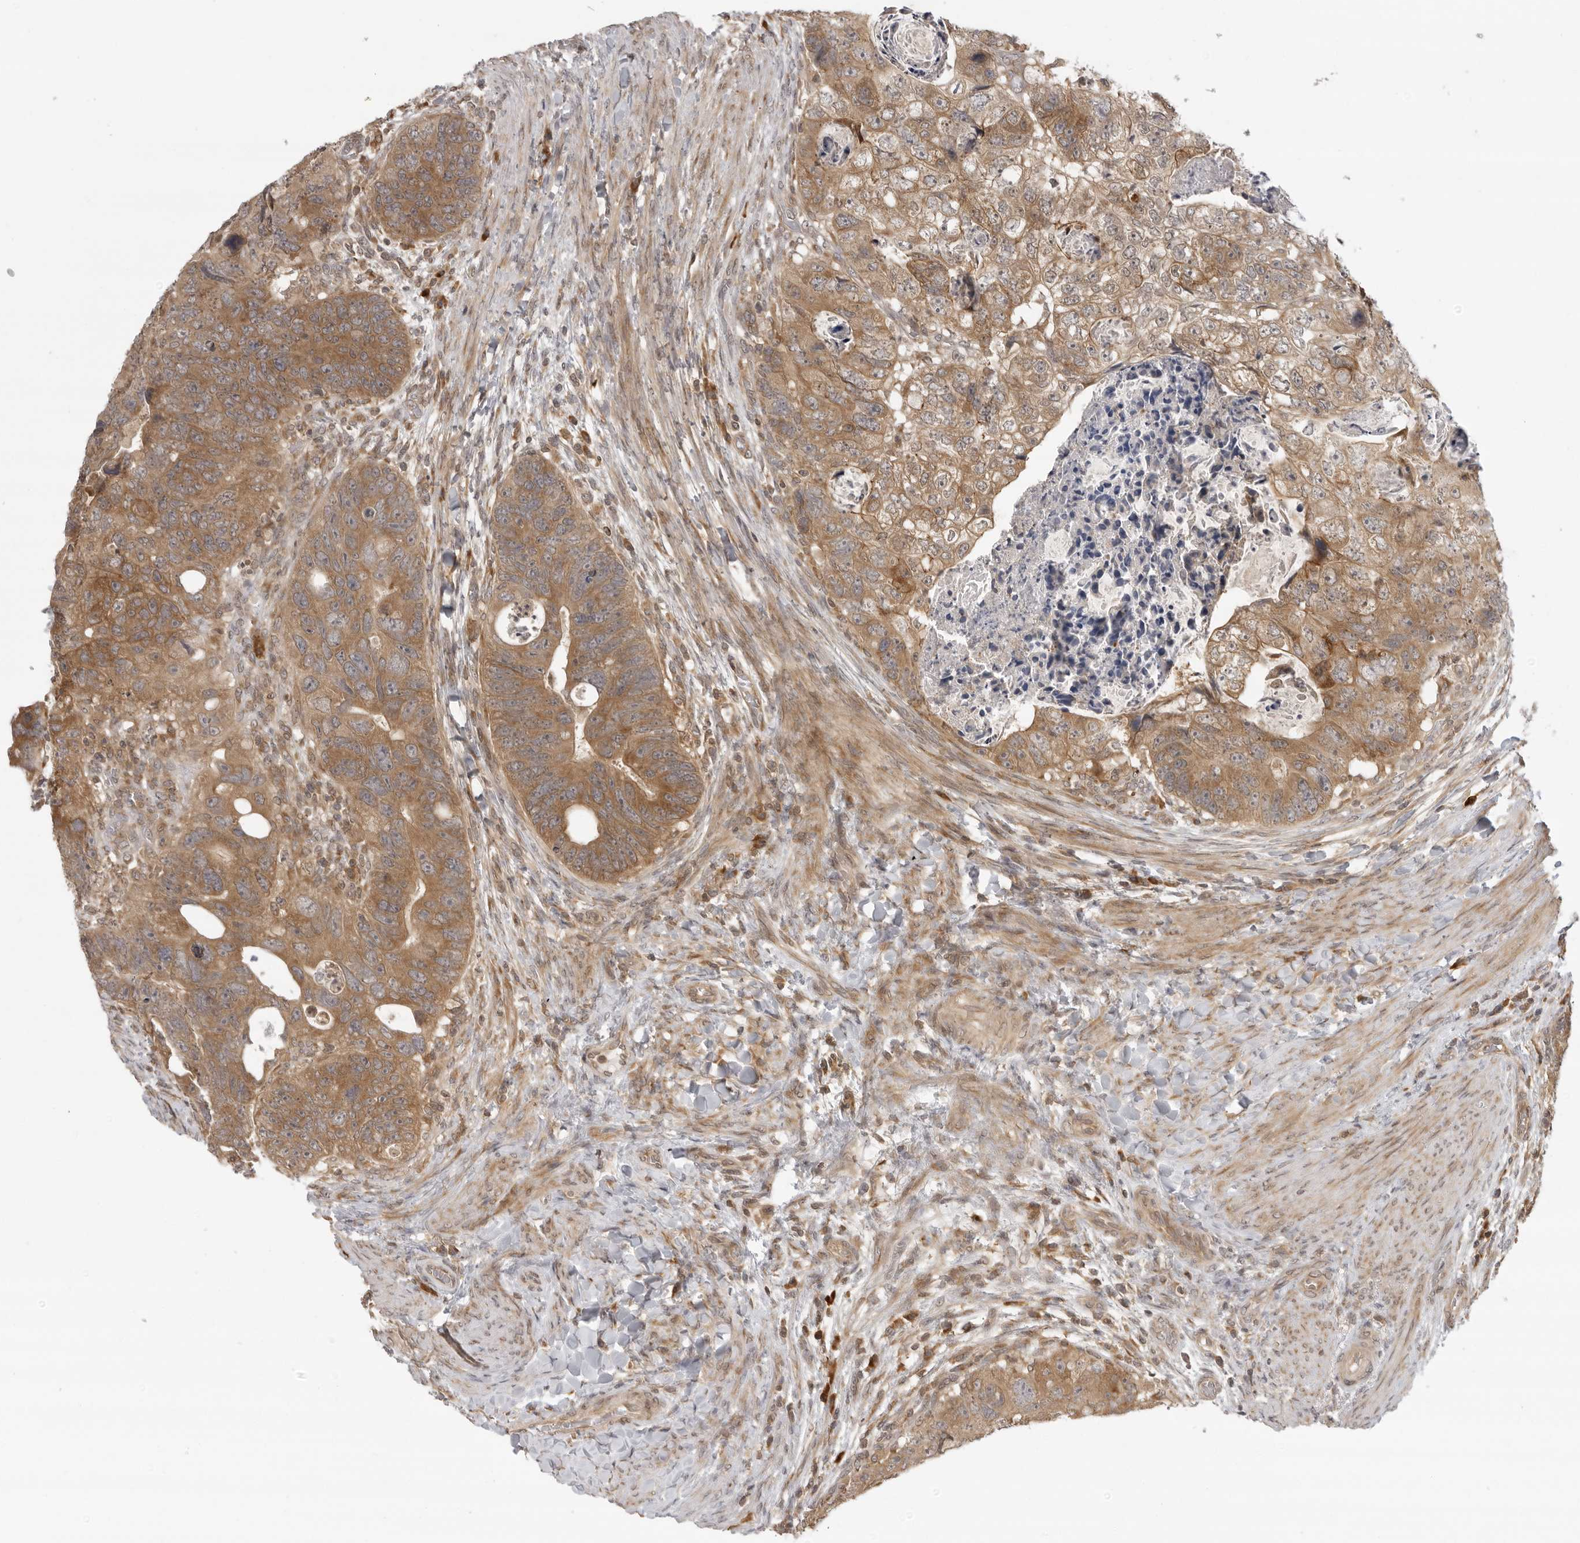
{"staining": {"intensity": "moderate", "quantity": ">75%", "location": "cytoplasmic/membranous"}, "tissue": "colorectal cancer", "cell_type": "Tumor cells", "image_type": "cancer", "snomed": [{"axis": "morphology", "description": "Adenocarcinoma, NOS"}, {"axis": "topography", "description": "Rectum"}], "caption": "Colorectal cancer was stained to show a protein in brown. There is medium levels of moderate cytoplasmic/membranous staining in about >75% of tumor cells. (DAB (3,3'-diaminobenzidine) IHC with brightfield microscopy, high magnification).", "gene": "PRRC2A", "patient": {"sex": "male", "age": 59}}